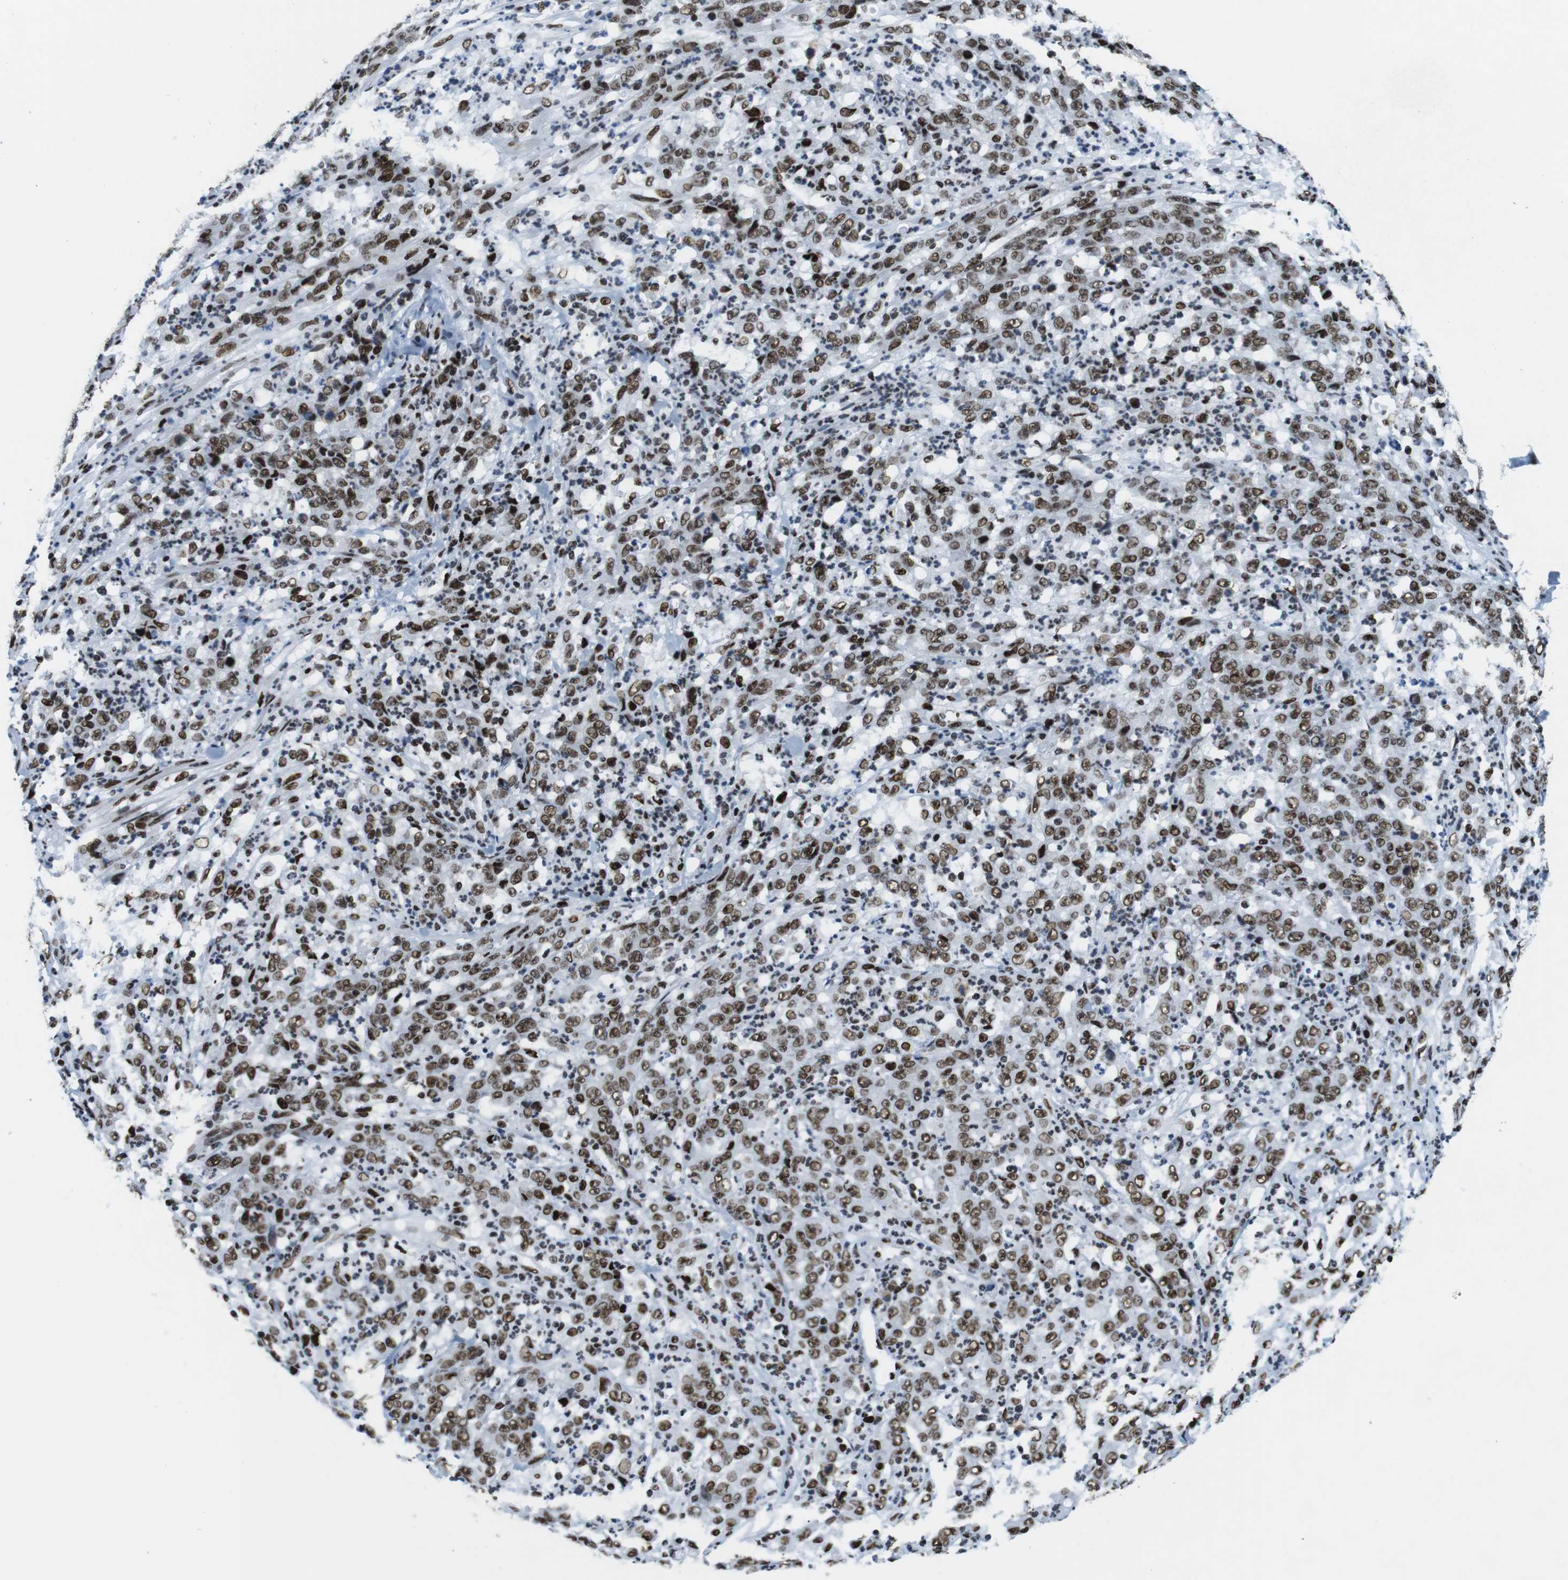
{"staining": {"intensity": "moderate", "quantity": ">75%", "location": "nuclear"}, "tissue": "stomach cancer", "cell_type": "Tumor cells", "image_type": "cancer", "snomed": [{"axis": "morphology", "description": "Adenocarcinoma, NOS"}, {"axis": "topography", "description": "Stomach, lower"}], "caption": "IHC staining of stomach adenocarcinoma, which shows medium levels of moderate nuclear positivity in approximately >75% of tumor cells indicating moderate nuclear protein staining. The staining was performed using DAB (3,3'-diaminobenzidine) (brown) for protein detection and nuclei were counterstained in hematoxylin (blue).", "gene": "CITED2", "patient": {"sex": "female", "age": 71}}